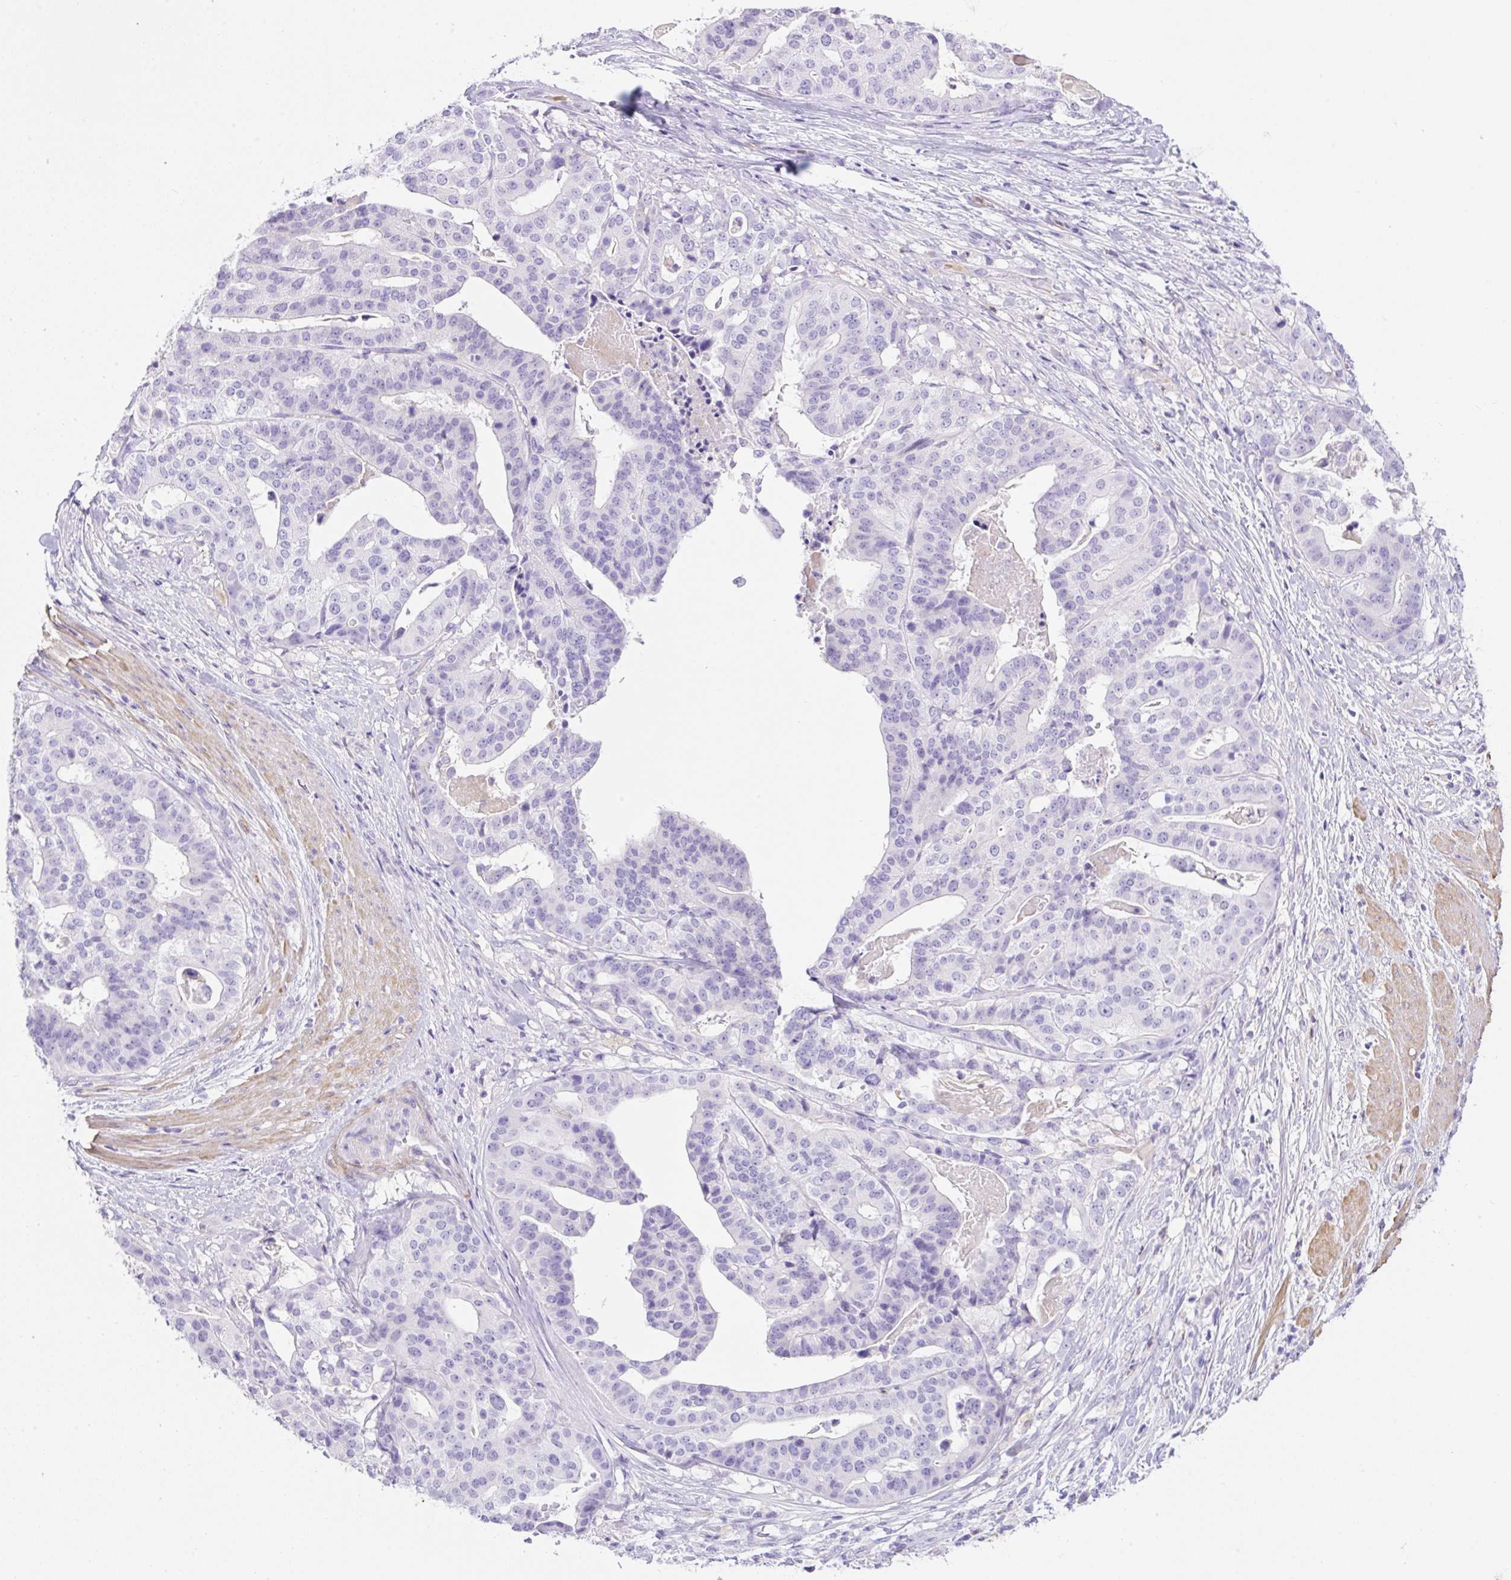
{"staining": {"intensity": "negative", "quantity": "none", "location": "none"}, "tissue": "stomach cancer", "cell_type": "Tumor cells", "image_type": "cancer", "snomed": [{"axis": "morphology", "description": "Adenocarcinoma, NOS"}, {"axis": "topography", "description": "Stomach"}], "caption": "This is an immunohistochemistry image of human adenocarcinoma (stomach). There is no positivity in tumor cells.", "gene": "TDRD15", "patient": {"sex": "male", "age": 48}}